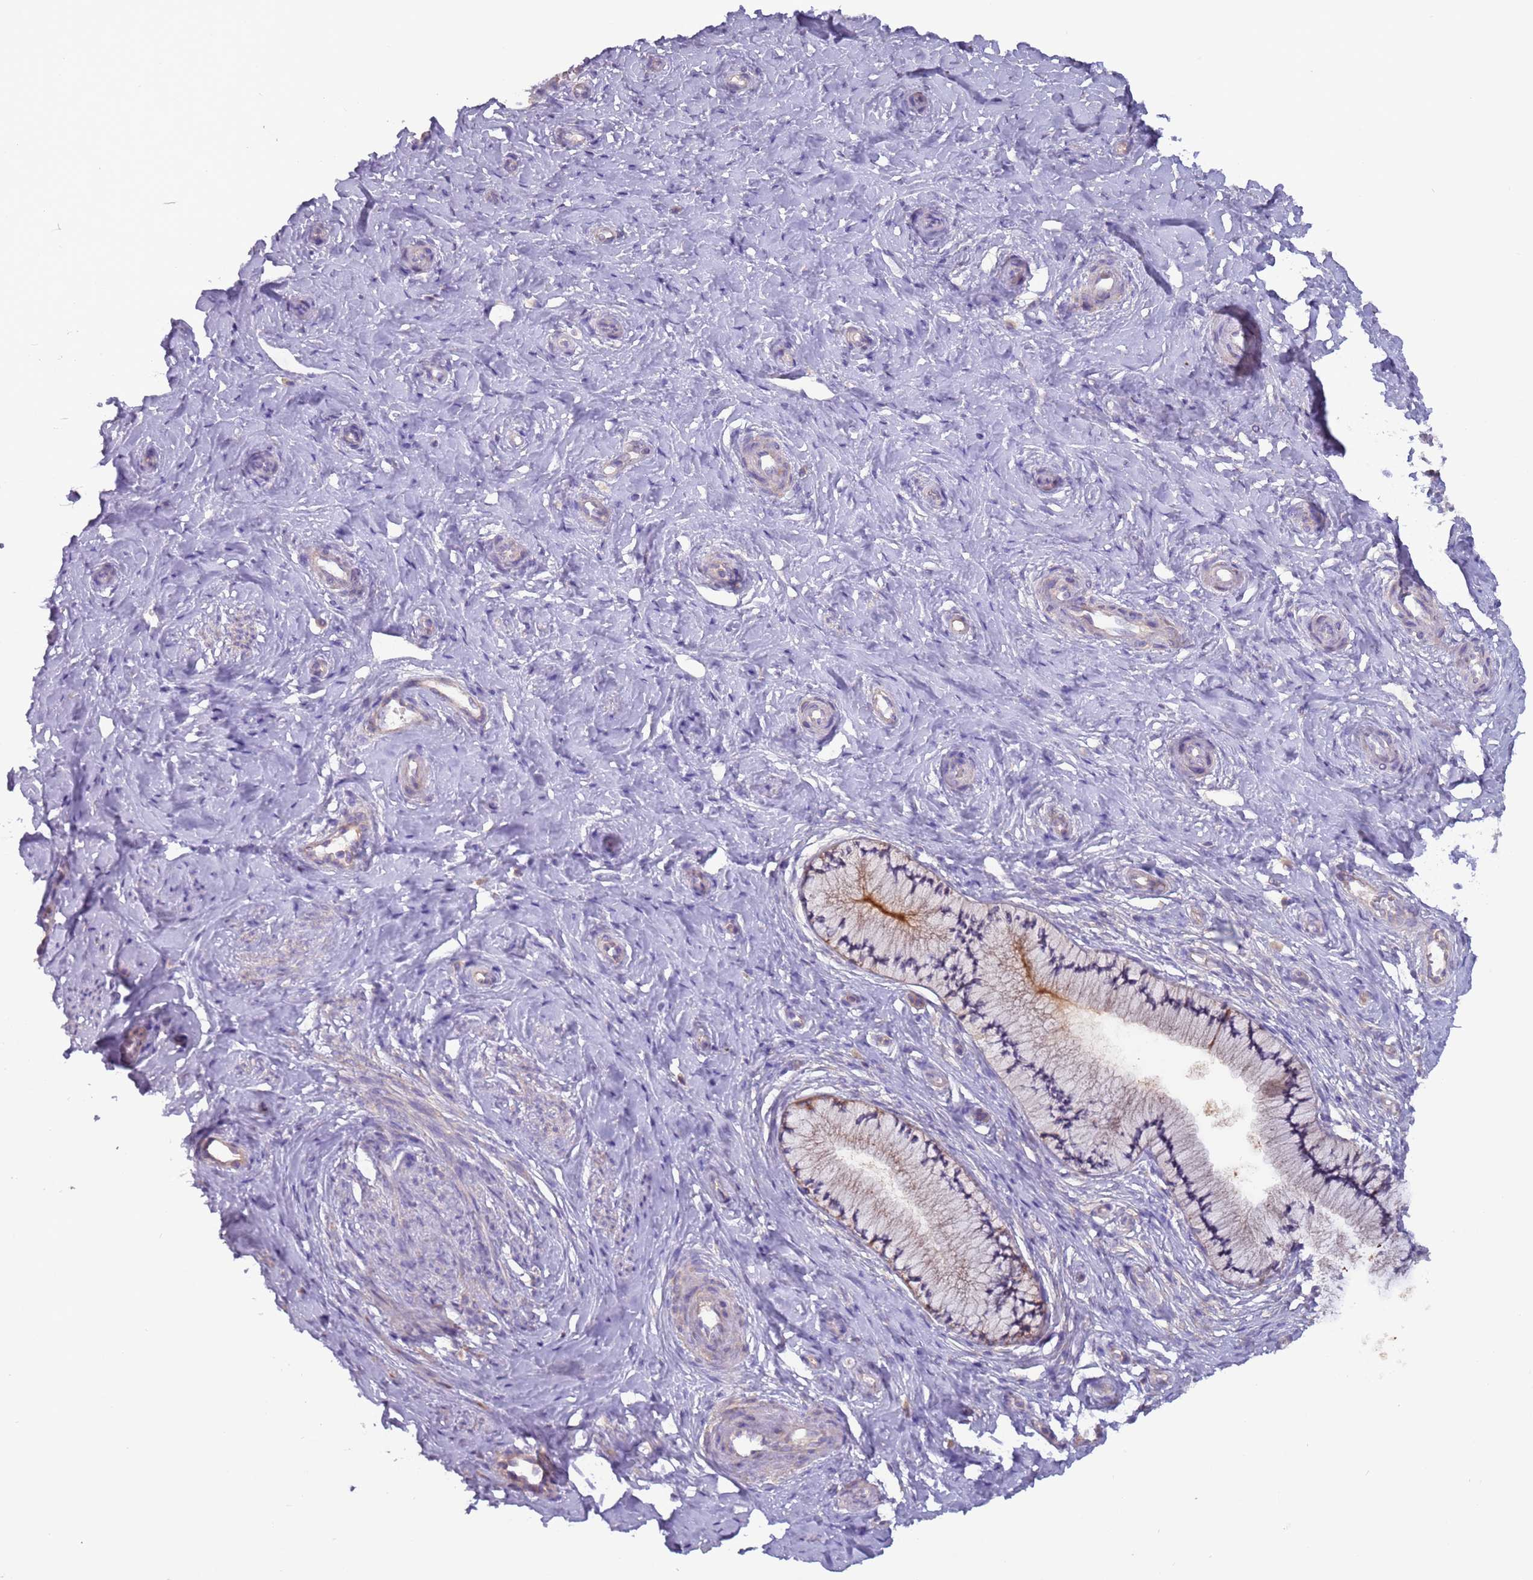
{"staining": {"intensity": "moderate", "quantity": "25%-75%", "location": "cytoplasmic/membranous"}, "tissue": "cervix", "cell_type": "Glandular cells", "image_type": "normal", "snomed": [{"axis": "morphology", "description": "Normal tissue, NOS"}, {"axis": "topography", "description": "Cervix"}], "caption": "Cervix stained with a brown dye shows moderate cytoplasmic/membranous positive positivity in about 25%-75% of glandular cells.", "gene": "UQCRQ", "patient": {"sex": "female", "age": 36}}